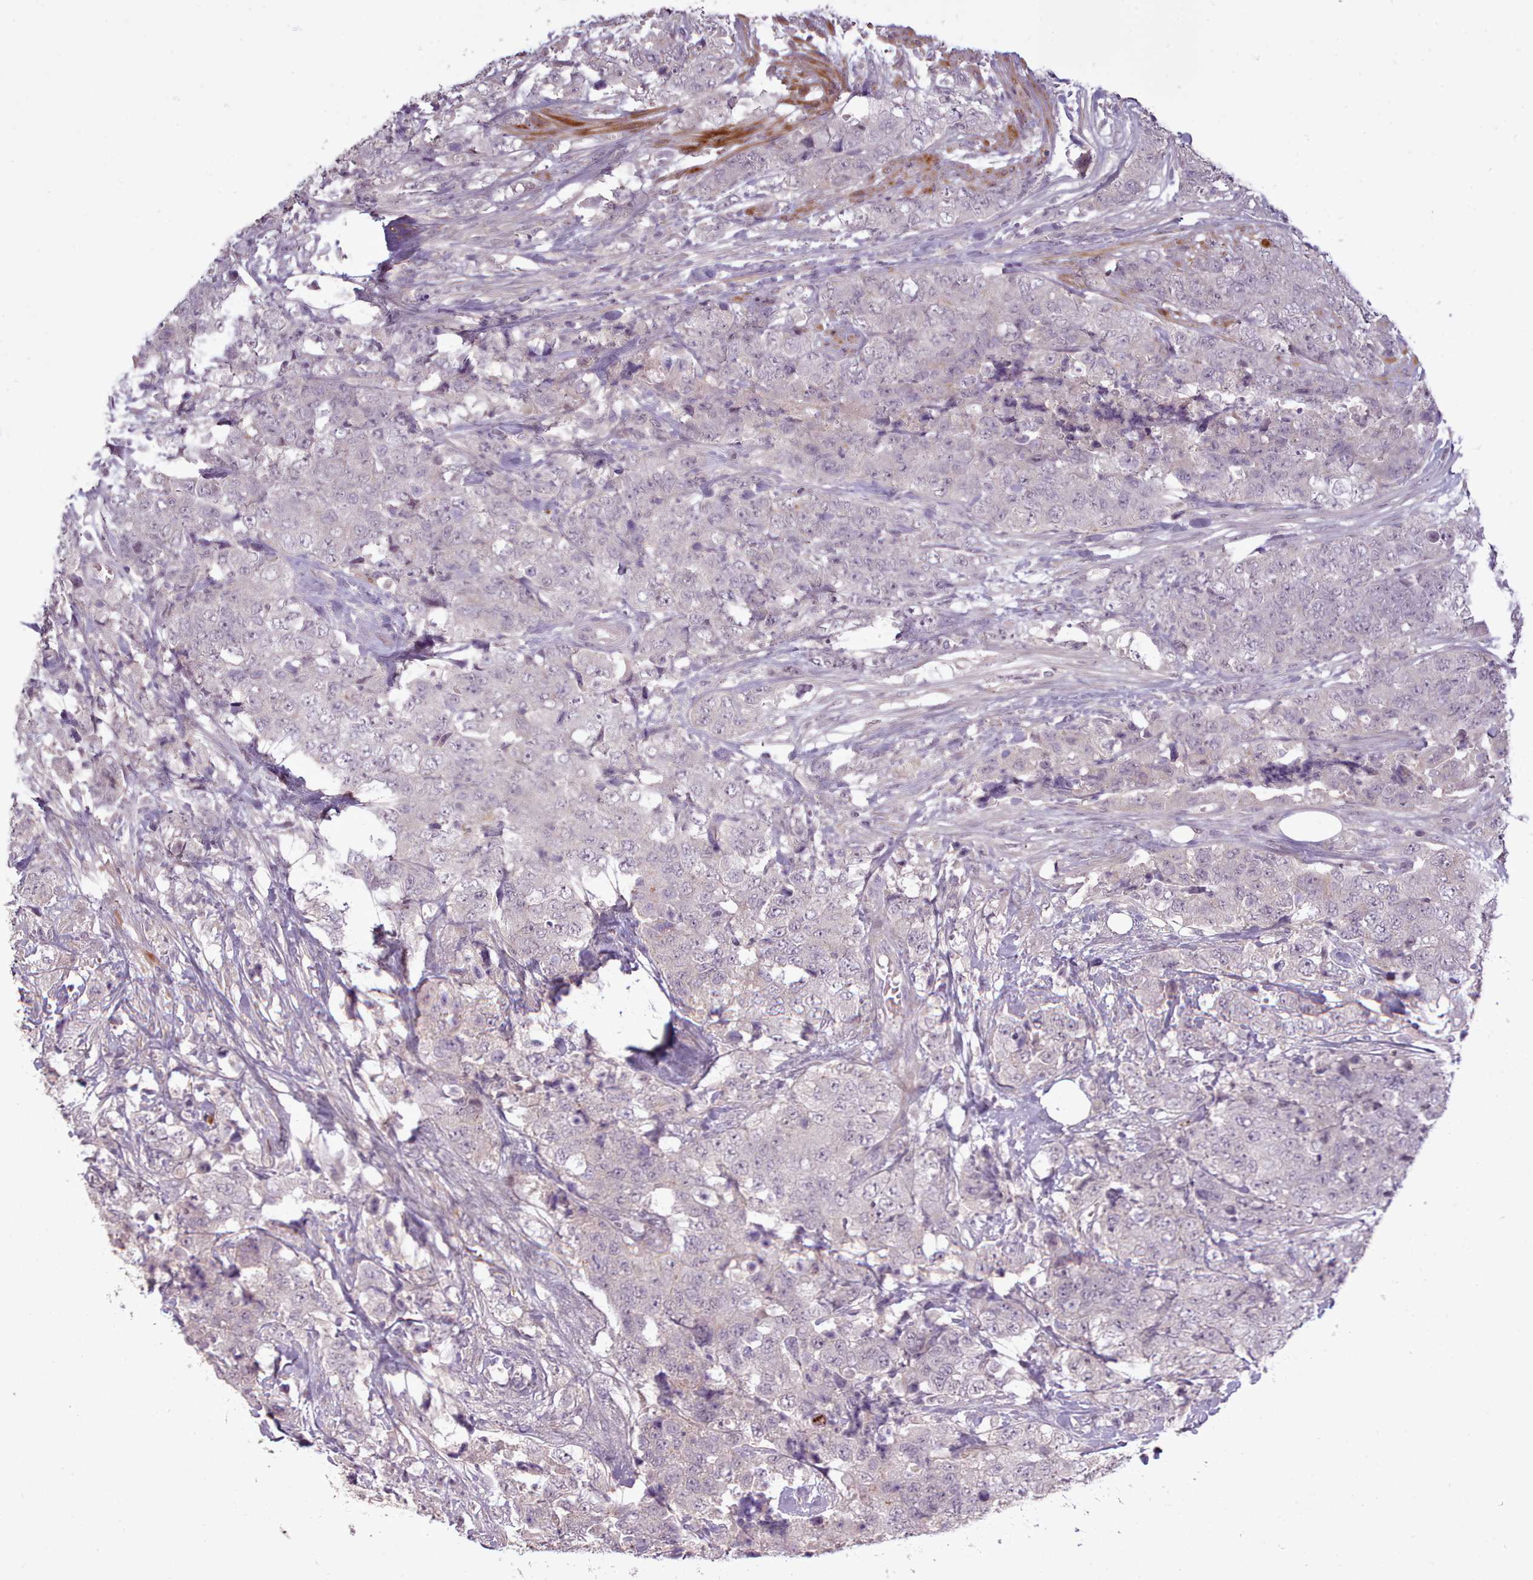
{"staining": {"intensity": "negative", "quantity": "none", "location": "none"}, "tissue": "urothelial cancer", "cell_type": "Tumor cells", "image_type": "cancer", "snomed": [{"axis": "morphology", "description": "Urothelial carcinoma, High grade"}, {"axis": "topography", "description": "Urinary bladder"}], "caption": "High-grade urothelial carcinoma was stained to show a protein in brown. There is no significant positivity in tumor cells.", "gene": "LEFTY2", "patient": {"sex": "female", "age": 78}}